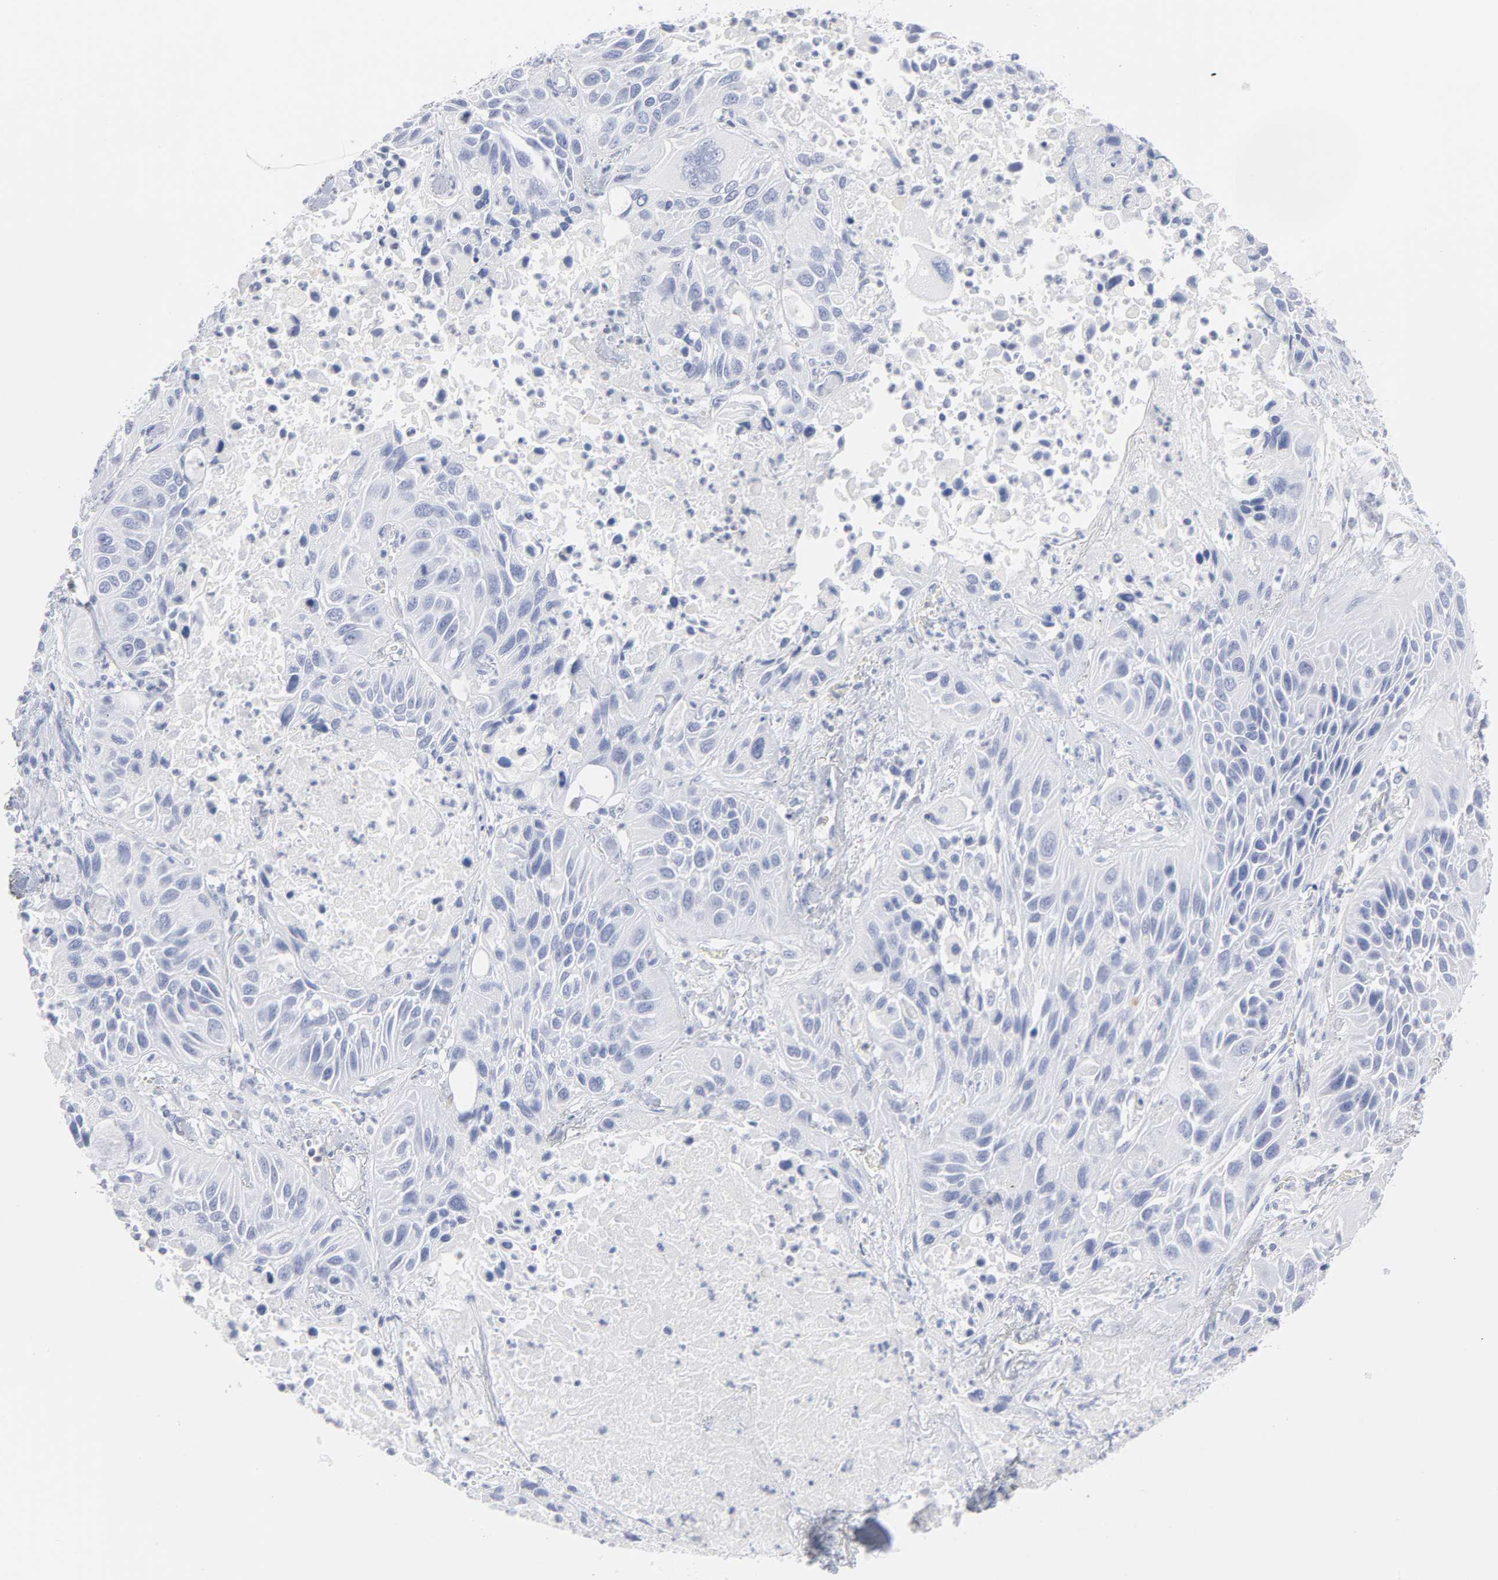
{"staining": {"intensity": "negative", "quantity": "none", "location": "none"}, "tissue": "lung cancer", "cell_type": "Tumor cells", "image_type": "cancer", "snomed": [{"axis": "morphology", "description": "Squamous cell carcinoma, NOS"}, {"axis": "topography", "description": "Lung"}], "caption": "Immunohistochemistry micrograph of lung cancer stained for a protein (brown), which reveals no staining in tumor cells. The staining was performed using DAB (3,3'-diaminobenzidine) to visualize the protein expression in brown, while the nuclei were stained in blue with hematoxylin (Magnification: 20x).", "gene": "P2RY8", "patient": {"sex": "female", "age": 76}}